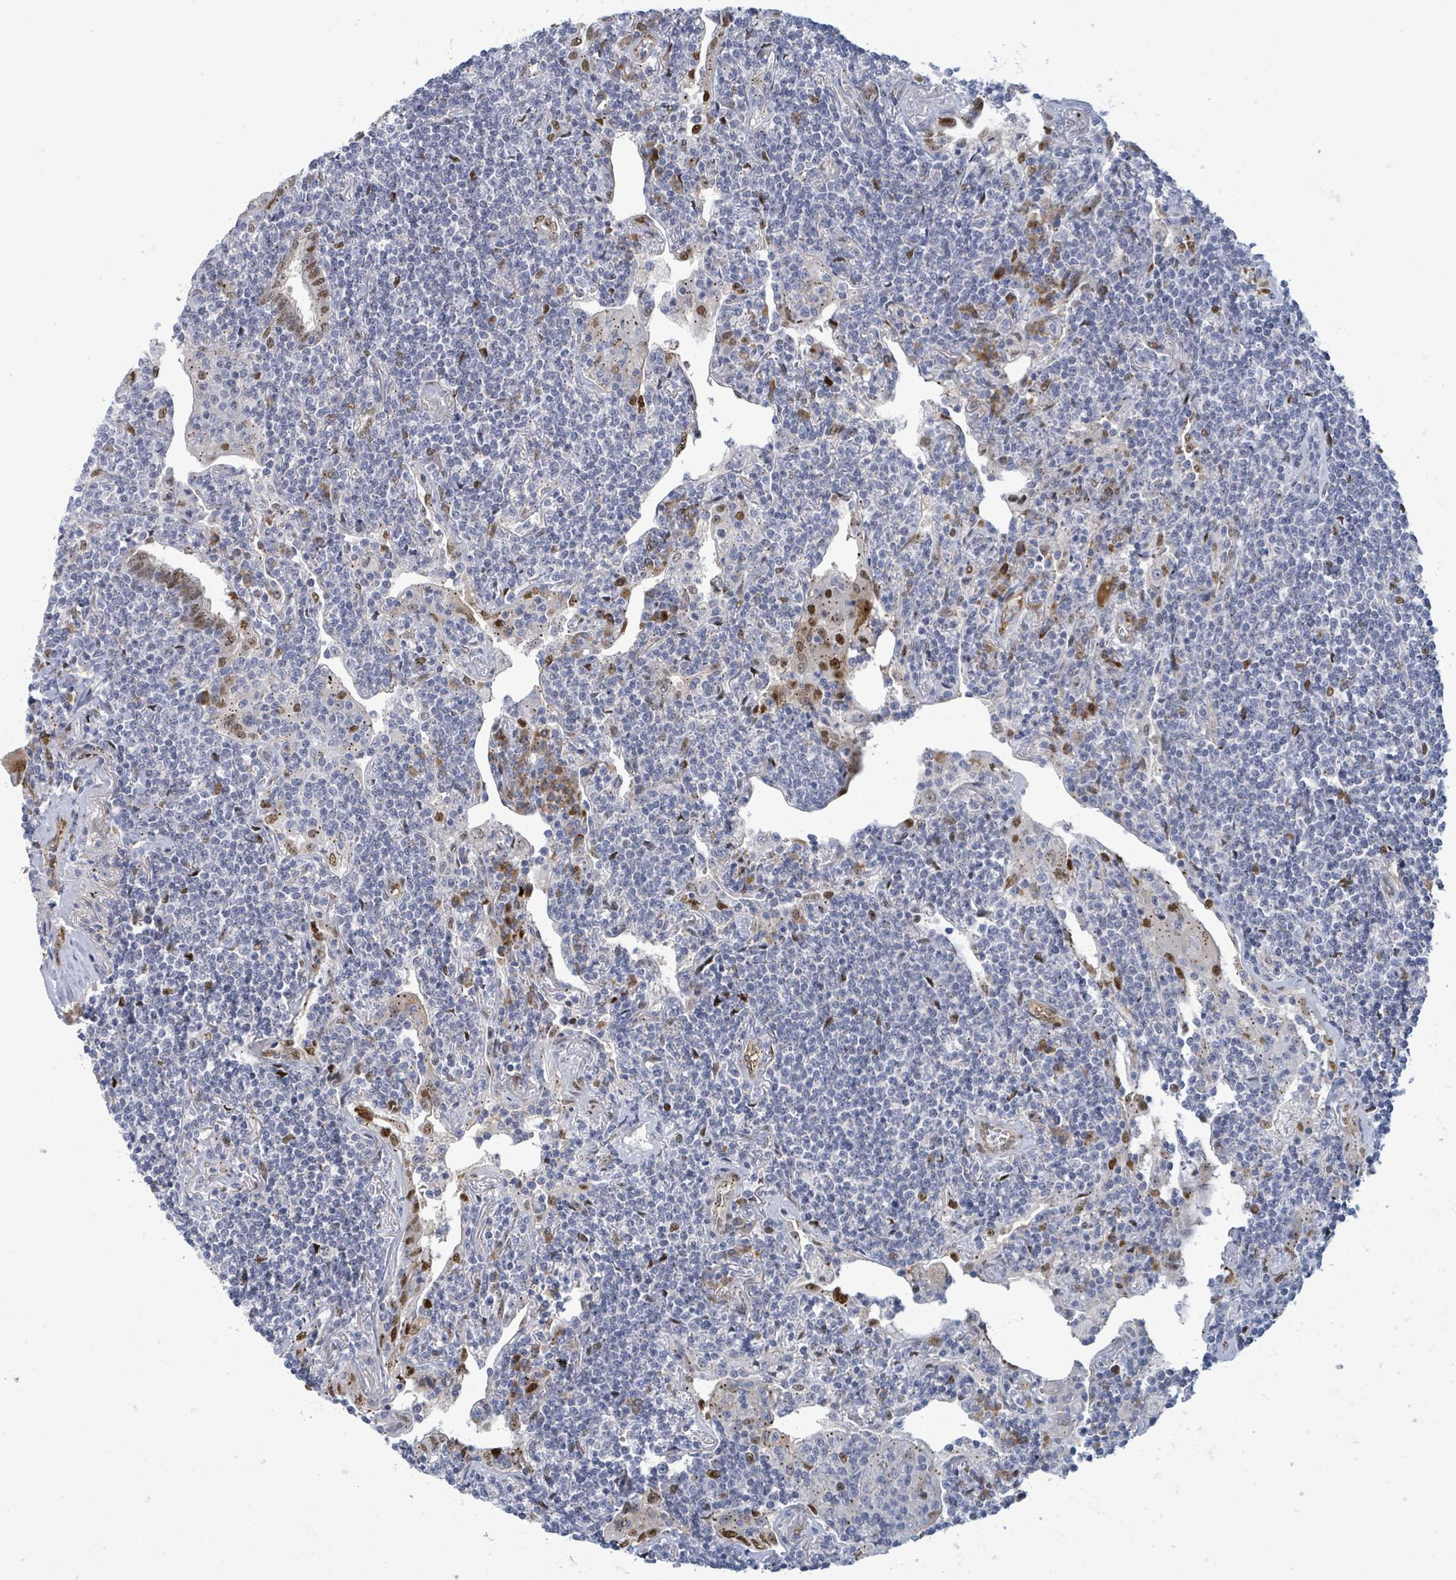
{"staining": {"intensity": "negative", "quantity": "none", "location": "none"}, "tissue": "lymphoma", "cell_type": "Tumor cells", "image_type": "cancer", "snomed": [{"axis": "morphology", "description": "Malignant lymphoma, non-Hodgkin's type, Low grade"}, {"axis": "topography", "description": "Lung"}], "caption": "DAB (3,3'-diaminobenzidine) immunohistochemical staining of lymphoma shows no significant staining in tumor cells. The staining was performed using DAB to visualize the protein expression in brown, while the nuclei were stained in blue with hematoxylin (Magnification: 20x).", "gene": "TUSC1", "patient": {"sex": "female", "age": 71}}